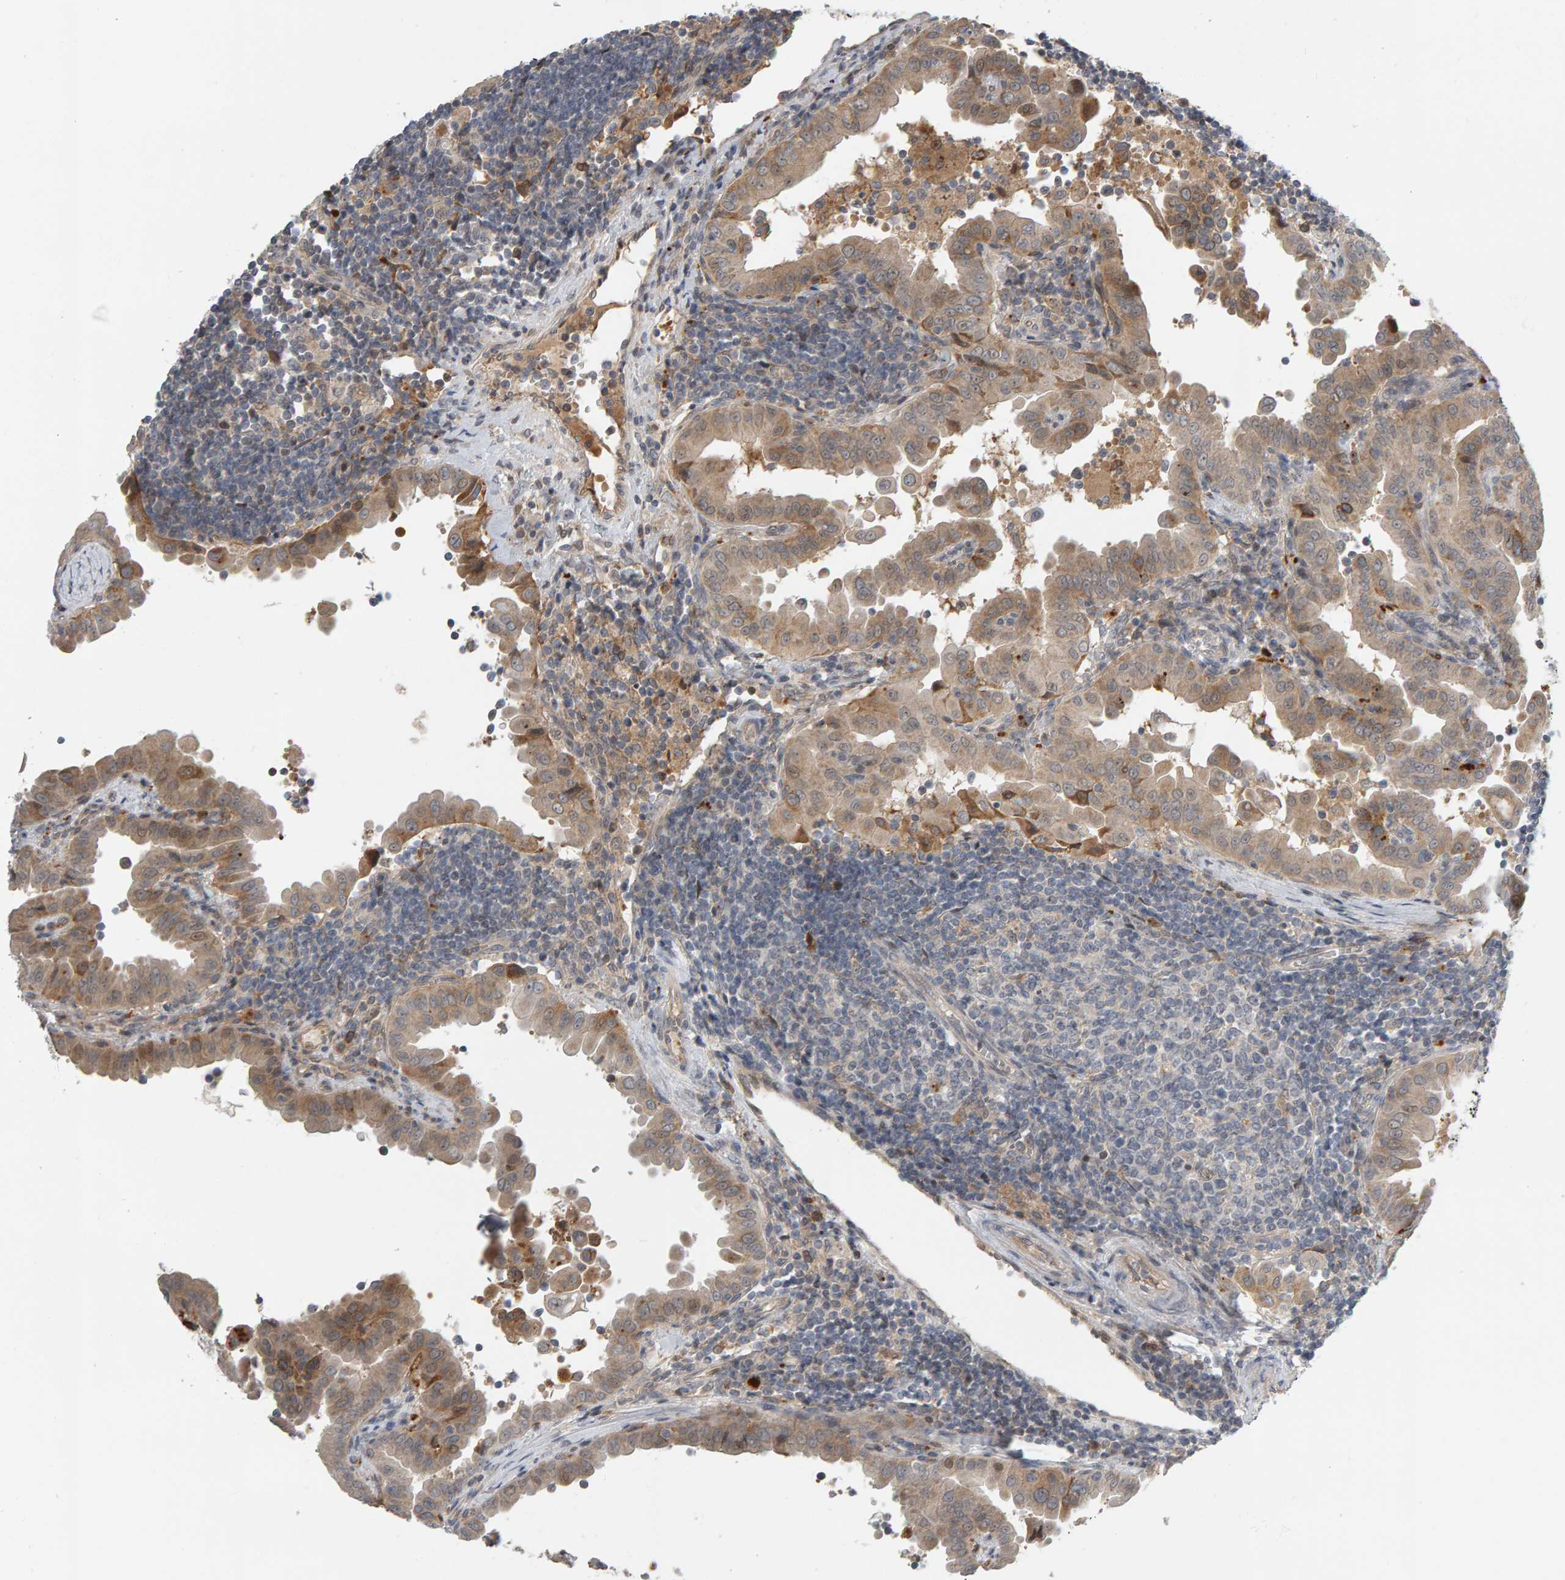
{"staining": {"intensity": "moderate", "quantity": "<25%", "location": "cytoplasmic/membranous"}, "tissue": "thyroid cancer", "cell_type": "Tumor cells", "image_type": "cancer", "snomed": [{"axis": "morphology", "description": "Papillary adenocarcinoma, NOS"}, {"axis": "topography", "description": "Thyroid gland"}], "caption": "A histopathology image showing moderate cytoplasmic/membranous staining in approximately <25% of tumor cells in thyroid papillary adenocarcinoma, as visualized by brown immunohistochemical staining.", "gene": "ZNF160", "patient": {"sex": "male", "age": 33}}